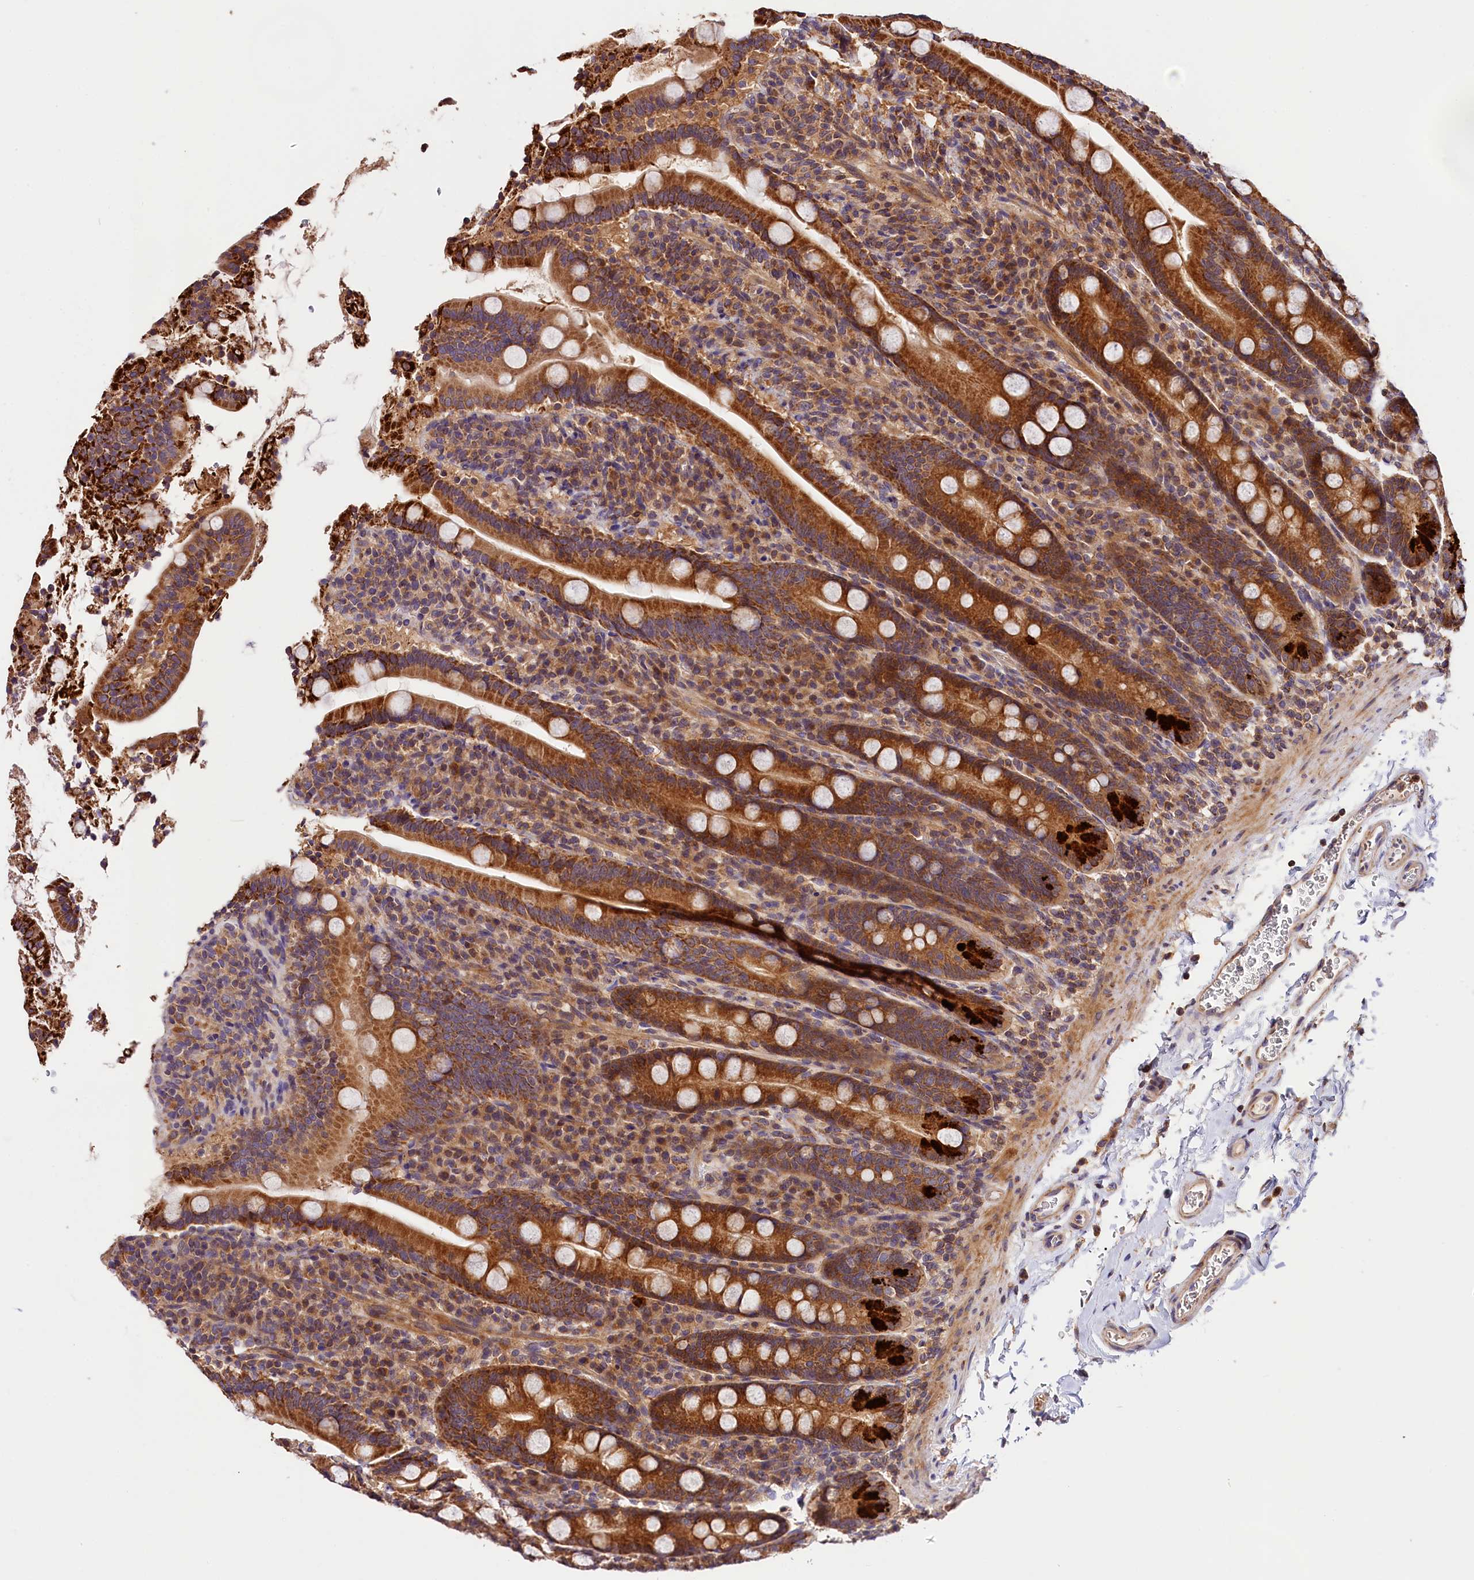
{"staining": {"intensity": "strong", "quantity": ">75%", "location": "cytoplasmic/membranous"}, "tissue": "duodenum", "cell_type": "Glandular cells", "image_type": "normal", "snomed": [{"axis": "morphology", "description": "Normal tissue, NOS"}, {"axis": "topography", "description": "Duodenum"}], "caption": "Protein analysis of benign duodenum demonstrates strong cytoplasmic/membranous positivity in about >75% of glandular cells. The staining was performed using DAB to visualize the protein expression in brown, while the nuclei were stained in blue with hematoxylin (Magnification: 20x).", "gene": "KPTN", "patient": {"sex": "male", "age": 35}}